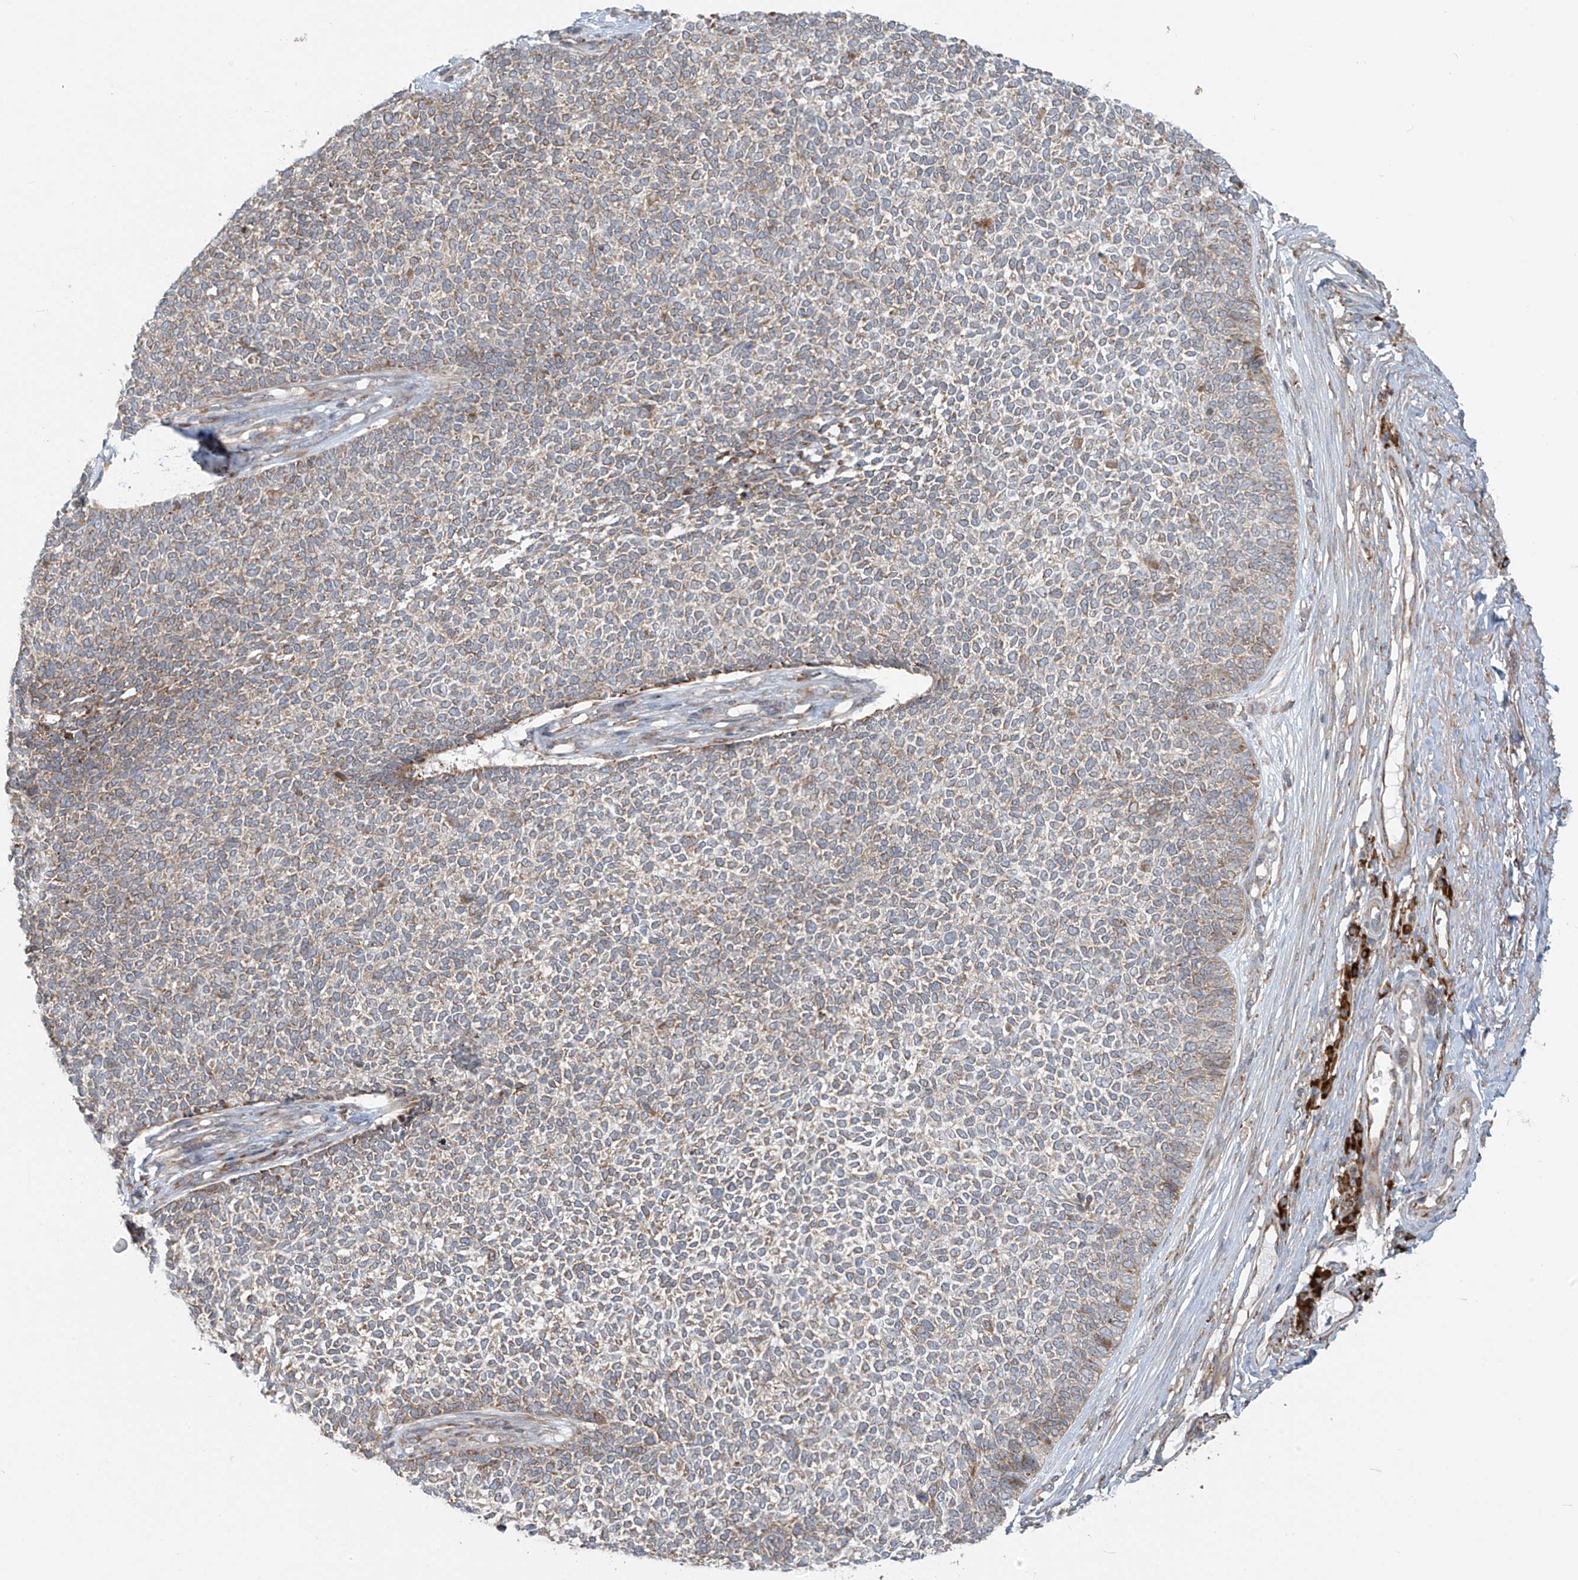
{"staining": {"intensity": "weak", "quantity": "25%-75%", "location": "cytoplasmic/membranous"}, "tissue": "skin cancer", "cell_type": "Tumor cells", "image_type": "cancer", "snomed": [{"axis": "morphology", "description": "Basal cell carcinoma"}, {"axis": "topography", "description": "Skin"}], "caption": "Basal cell carcinoma (skin) stained for a protein reveals weak cytoplasmic/membranous positivity in tumor cells.", "gene": "KATNIP", "patient": {"sex": "female", "age": 84}}